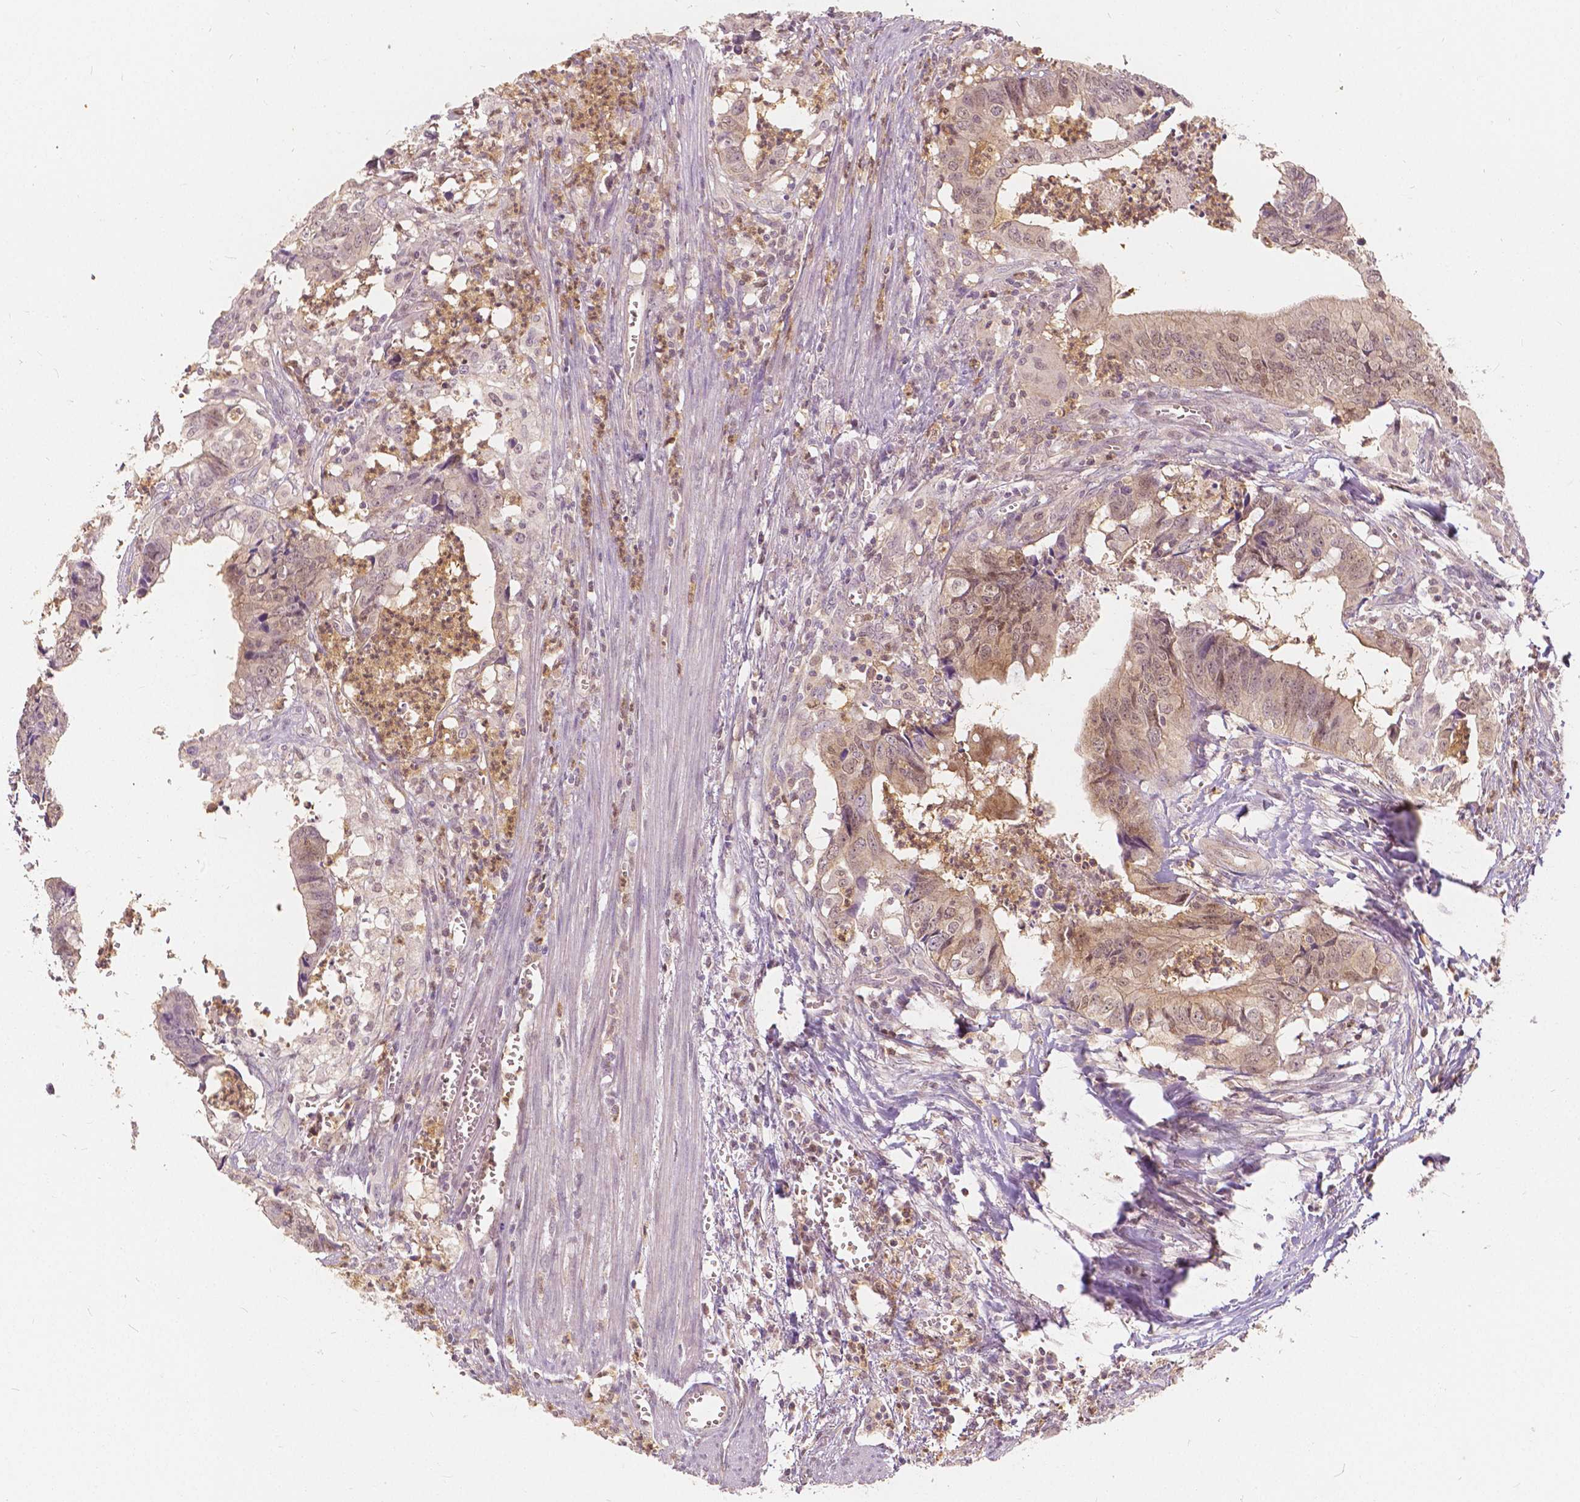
{"staining": {"intensity": "moderate", "quantity": "25%-75%", "location": "cytoplasmic/membranous,nuclear"}, "tissue": "colorectal cancer", "cell_type": "Tumor cells", "image_type": "cancer", "snomed": [{"axis": "morphology", "description": "Adenocarcinoma, NOS"}, {"axis": "topography", "description": "Colon"}], "caption": "This is a micrograph of immunohistochemistry staining of colorectal cancer (adenocarcinoma), which shows moderate positivity in the cytoplasmic/membranous and nuclear of tumor cells.", "gene": "NAPRT", "patient": {"sex": "female", "age": 82}}